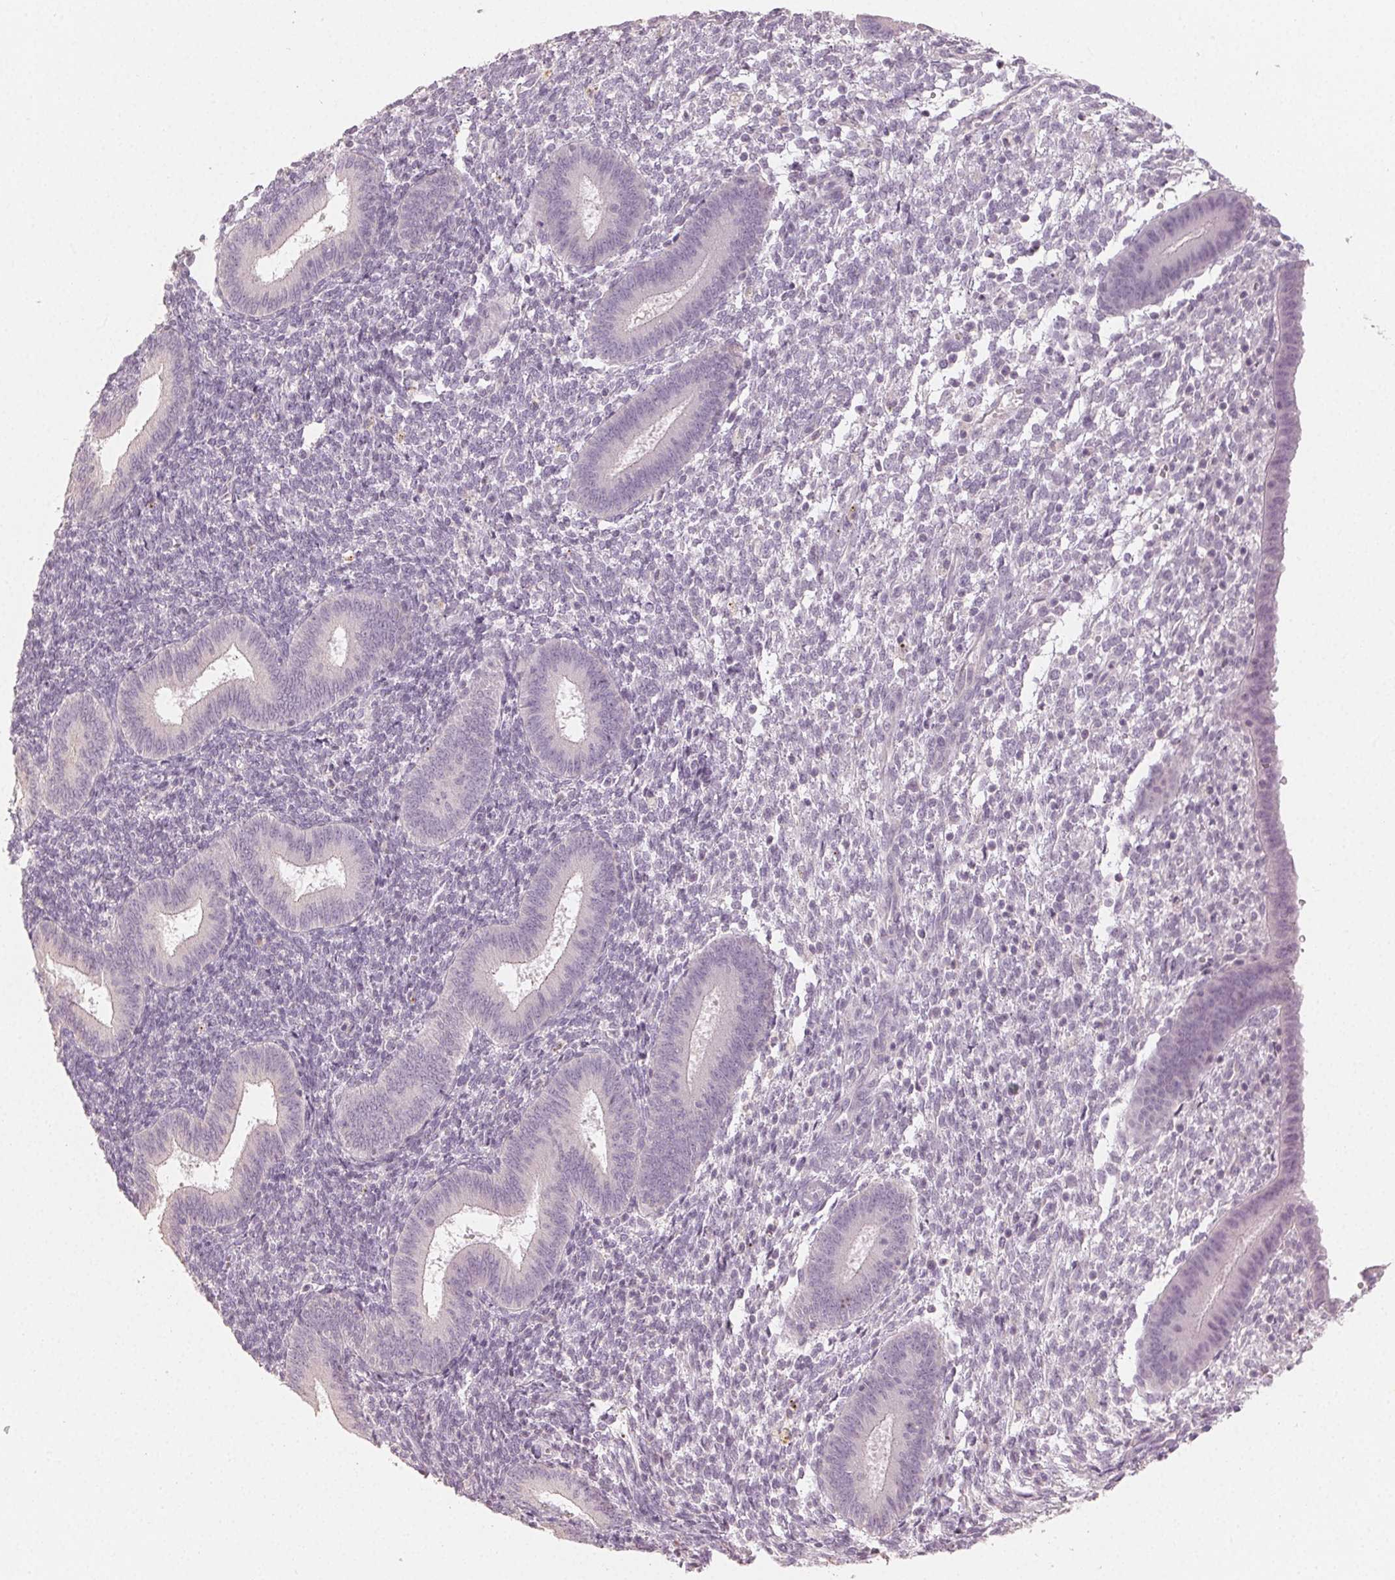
{"staining": {"intensity": "negative", "quantity": "none", "location": "none"}, "tissue": "endometrium", "cell_type": "Cells in endometrial stroma", "image_type": "normal", "snomed": [{"axis": "morphology", "description": "Normal tissue, NOS"}, {"axis": "topography", "description": "Endometrium"}], "caption": "A micrograph of human endometrium is negative for staining in cells in endometrial stroma. (IHC, brightfield microscopy, high magnification).", "gene": "LVRN", "patient": {"sex": "female", "age": 25}}